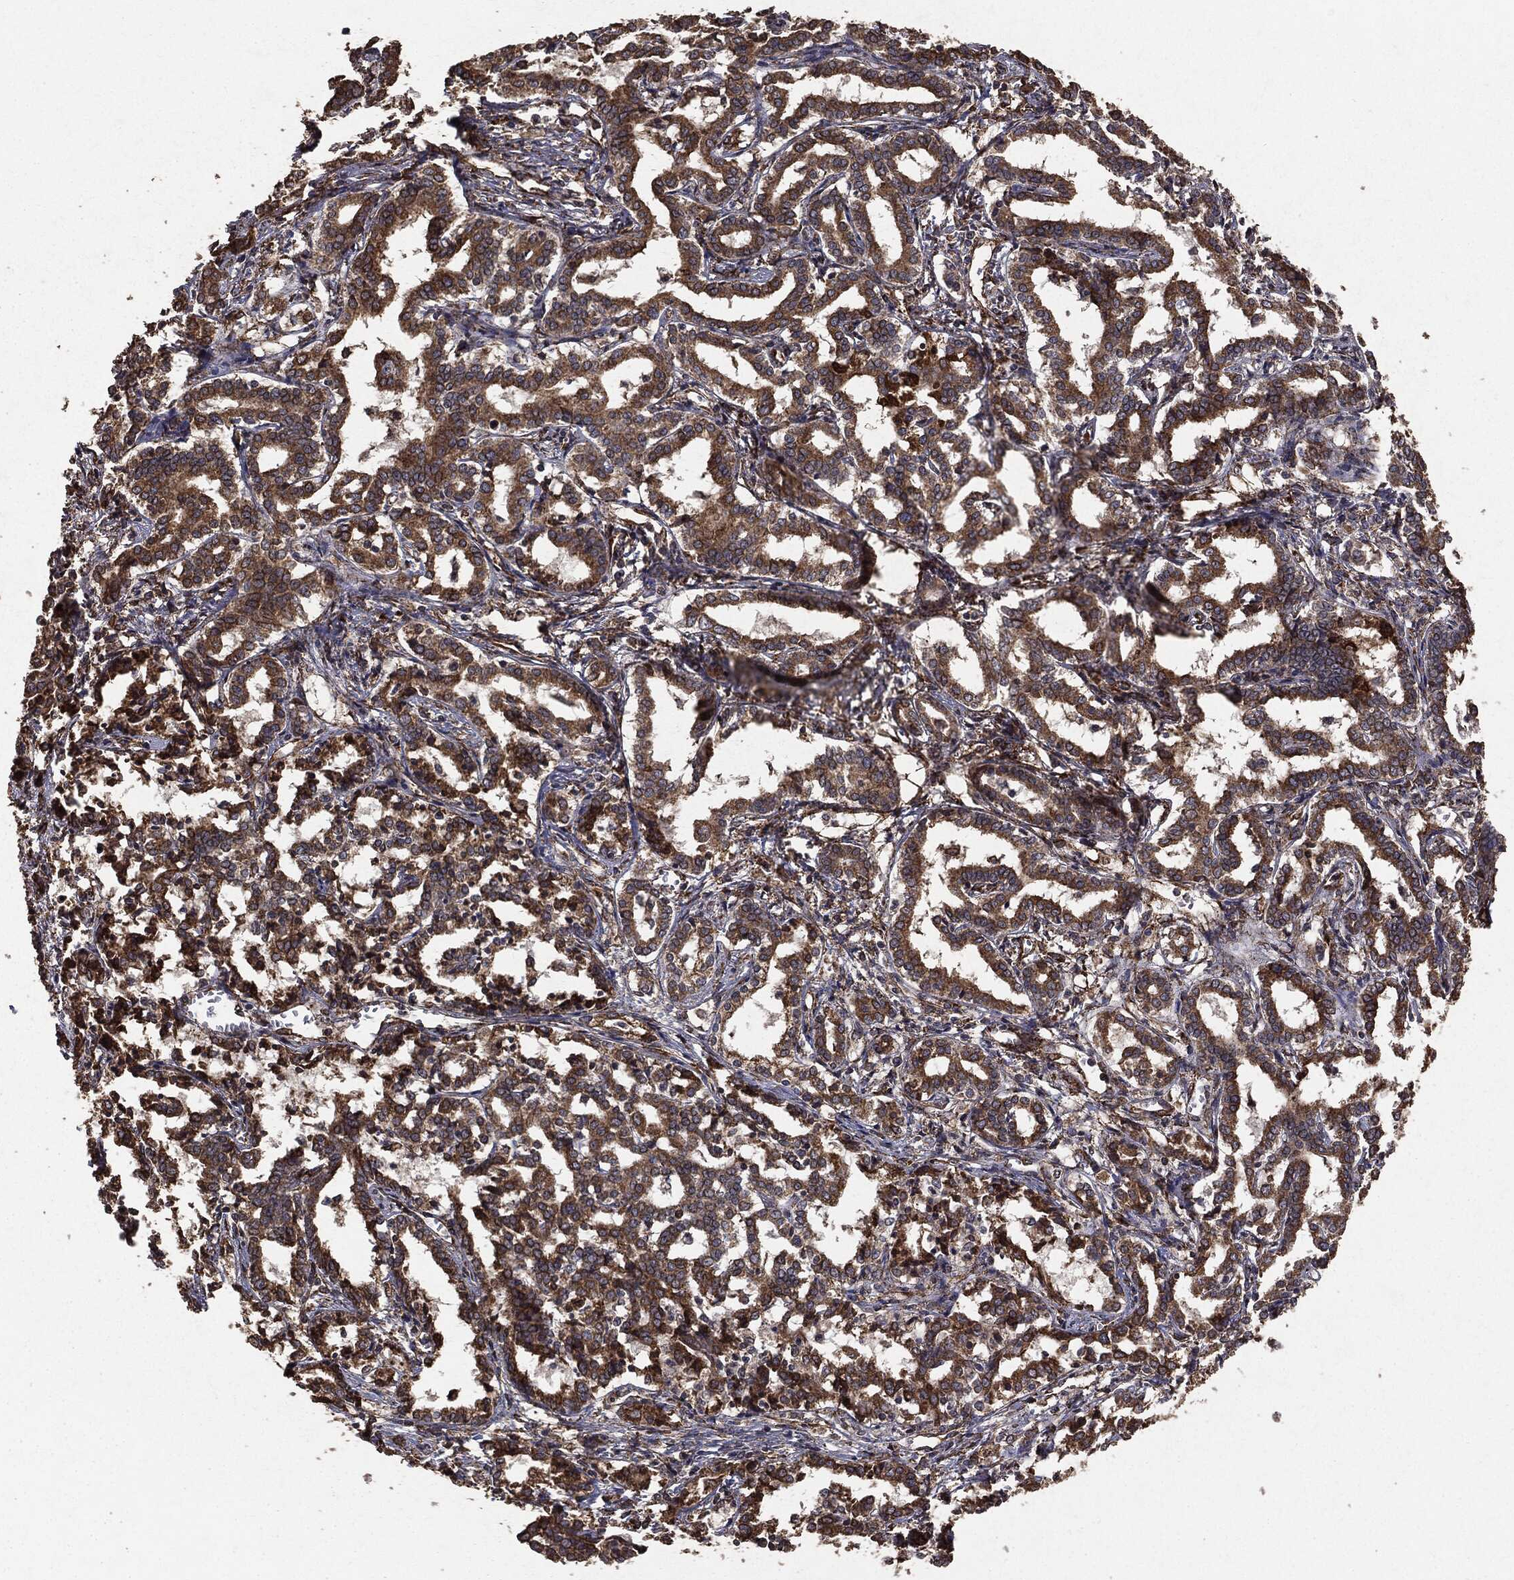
{"staining": {"intensity": "moderate", "quantity": ">75%", "location": "cytoplasmic/membranous"}, "tissue": "liver cancer", "cell_type": "Tumor cells", "image_type": "cancer", "snomed": [{"axis": "morphology", "description": "Cholangiocarcinoma"}, {"axis": "topography", "description": "Liver"}], "caption": "This histopathology image displays immunohistochemistry (IHC) staining of liver cholangiocarcinoma, with medium moderate cytoplasmic/membranous expression in about >75% of tumor cells.", "gene": "MTOR", "patient": {"sex": "female", "age": 47}}